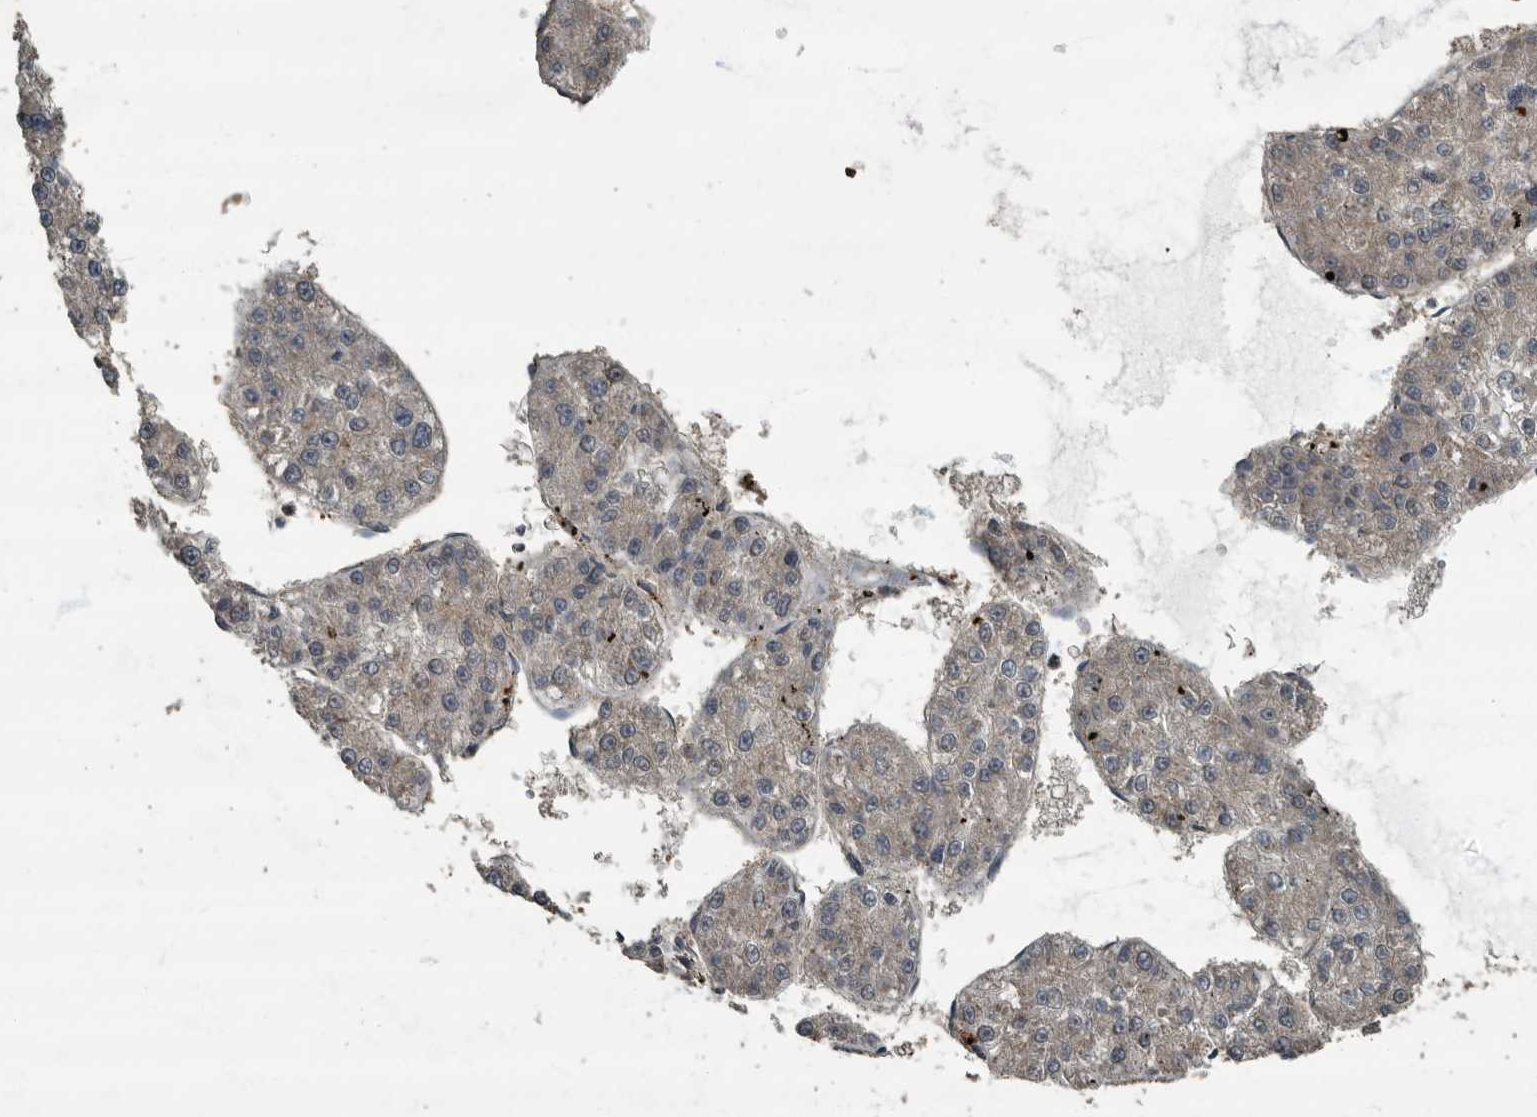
{"staining": {"intensity": "negative", "quantity": "none", "location": "none"}, "tissue": "liver cancer", "cell_type": "Tumor cells", "image_type": "cancer", "snomed": [{"axis": "morphology", "description": "Carcinoma, Hepatocellular, NOS"}, {"axis": "topography", "description": "Liver"}], "caption": "Tumor cells are negative for protein expression in human liver cancer. Brightfield microscopy of immunohistochemistry (IHC) stained with DAB (3,3'-diaminobenzidine) (brown) and hematoxylin (blue), captured at high magnification.", "gene": "IL15RA", "patient": {"sex": "female", "age": 73}}